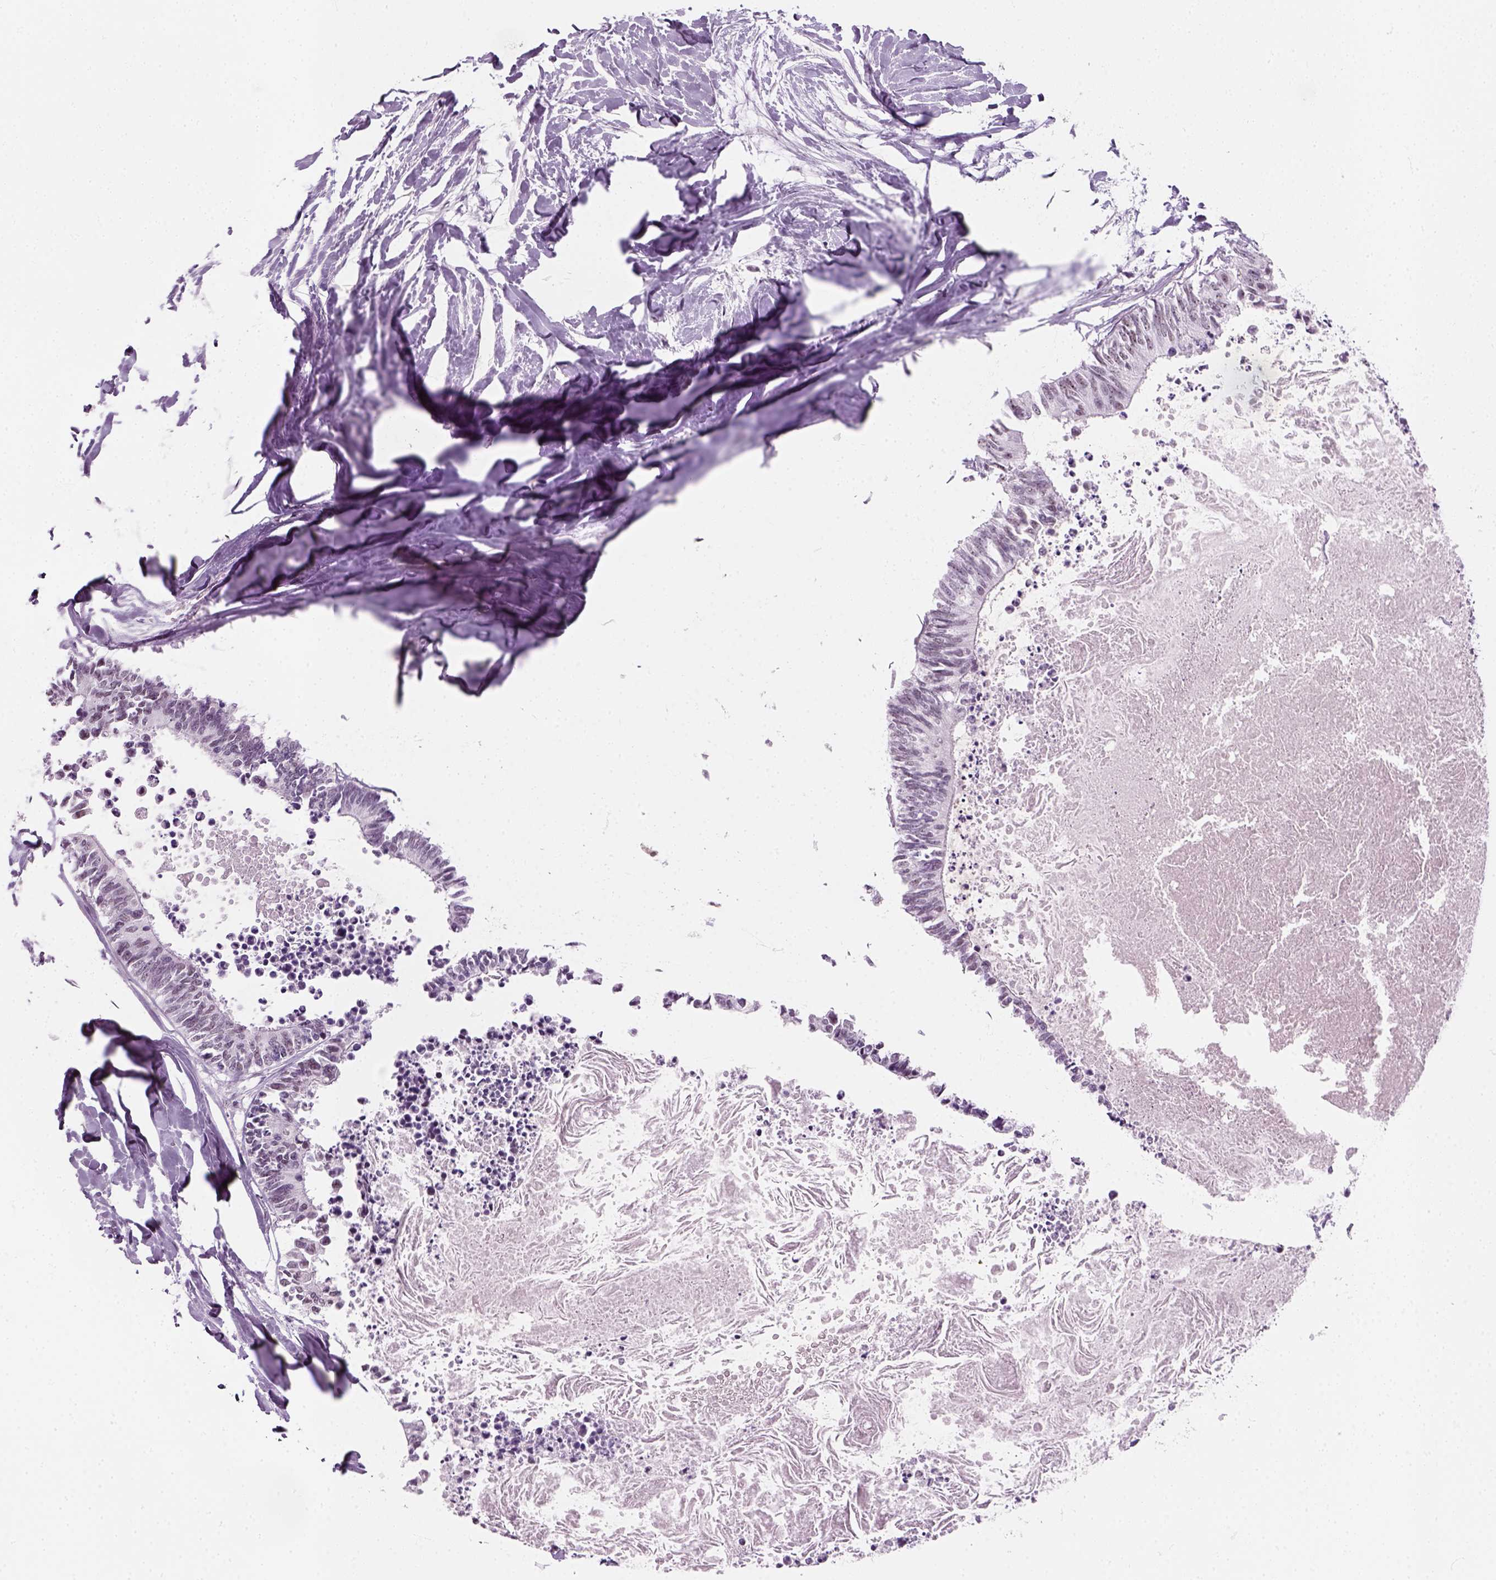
{"staining": {"intensity": "negative", "quantity": "none", "location": "none"}, "tissue": "colorectal cancer", "cell_type": "Tumor cells", "image_type": "cancer", "snomed": [{"axis": "morphology", "description": "Adenocarcinoma, NOS"}, {"axis": "topography", "description": "Colon"}, {"axis": "topography", "description": "Rectum"}], "caption": "An image of human adenocarcinoma (colorectal) is negative for staining in tumor cells.", "gene": "ZNF865", "patient": {"sex": "male", "age": 57}}